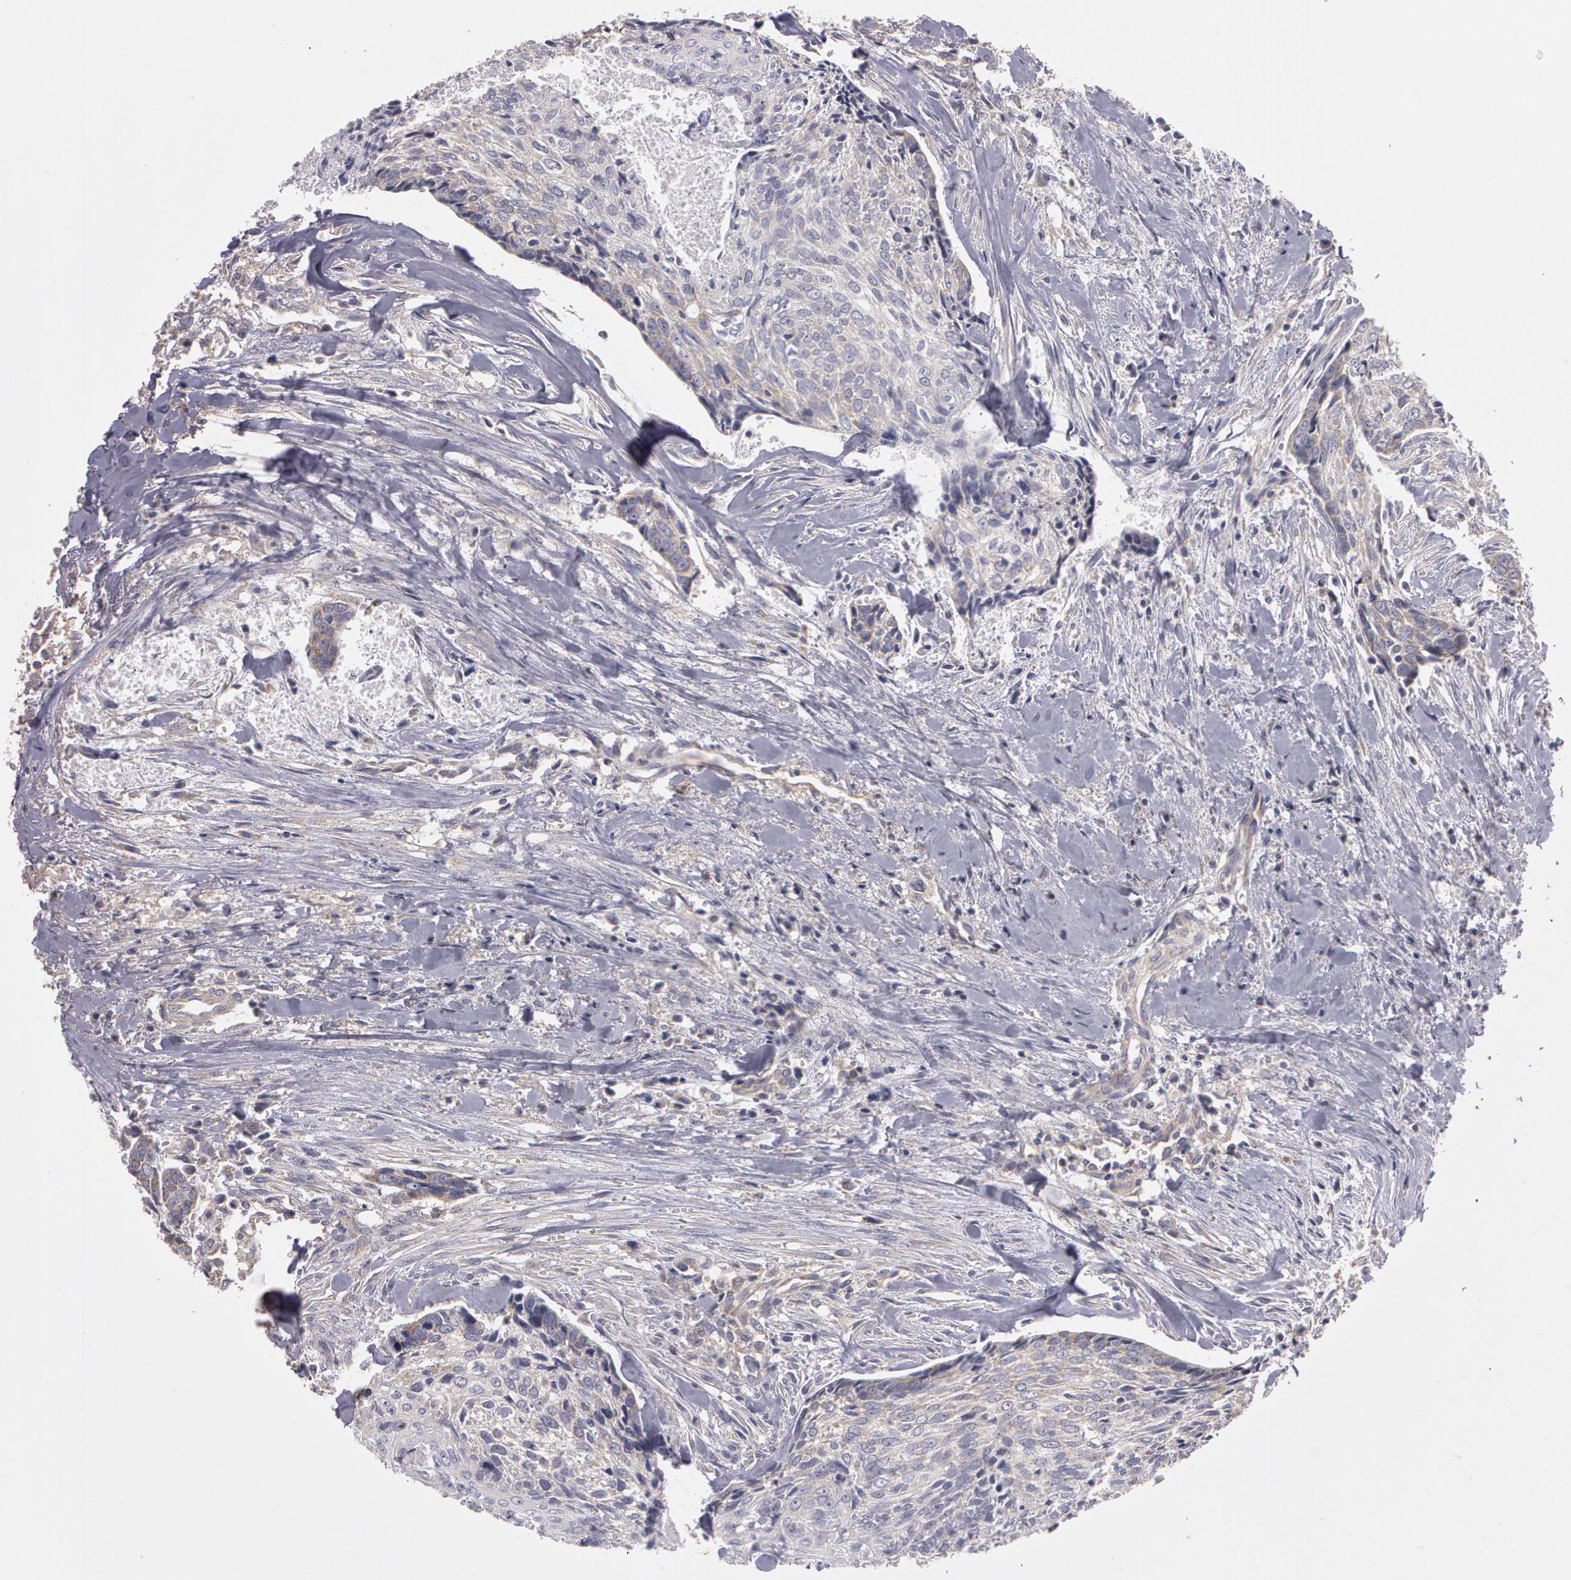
{"staining": {"intensity": "weak", "quantity": "<25%", "location": "cytoplasmic/membranous"}, "tissue": "head and neck cancer", "cell_type": "Tumor cells", "image_type": "cancer", "snomed": [{"axis": "morphology", "description": "Squamous cell carcinoma, NOS"}, {"axis": "topography", "description": "Salivary gland"}, {"axis": "topography", "description": "Head-Neck"}], "caption": "Immunohistochemistry image of neoplastic tissue: human squamous cell carcinoma (head and neck) stained with DAB (3,3'-diaminobenzidine) shows no significant protein staining in tumor cells.", "gene": "NEK9", "patient": {"sex": "male", "age": 70}}